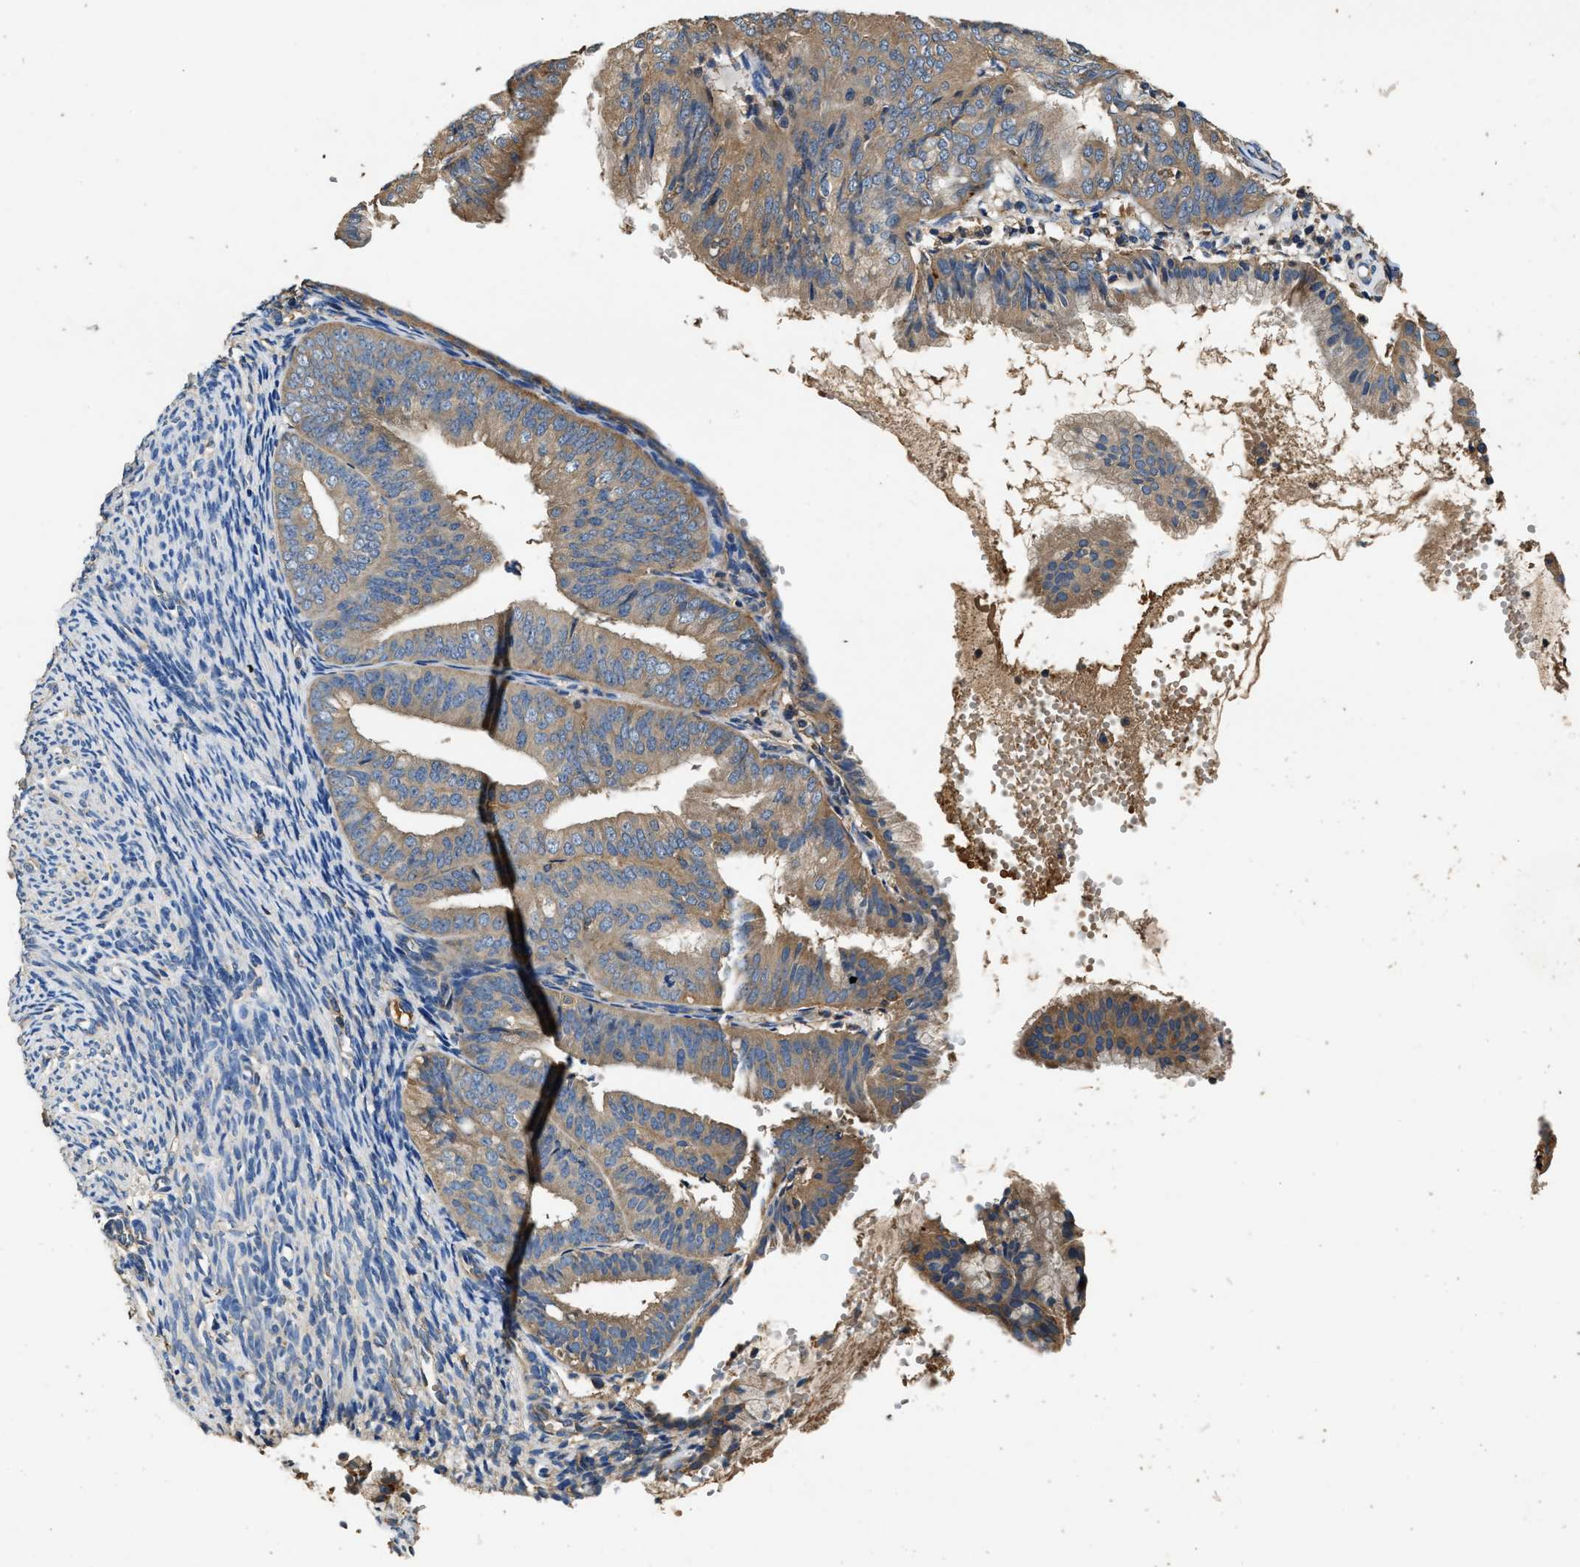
{"staining": {"intensity": "weak", "quantity": ">75%", "location": "cytoplasmic/membranous"}, "tissue": "endometrial cancer", "cell_type": "Tumor cells", "image_type": "cancer", "snomed": [{"axis": "morphology", "description": "Adenocarcinoma, NOS"}, {"axis": "topography", "description": "Endometrium"}], "caption": "Endometrial adenocarcinoma was stained to show a protein in brown. There is low levels of weak cytoplasmic/membranous expression in approximately >75% of tumor cells. The protein of interest is shown in brown color, while the nuclei are stained blue.", "gene": "BLOC1S1", "patient": {"sex": "female", "age": 63}}